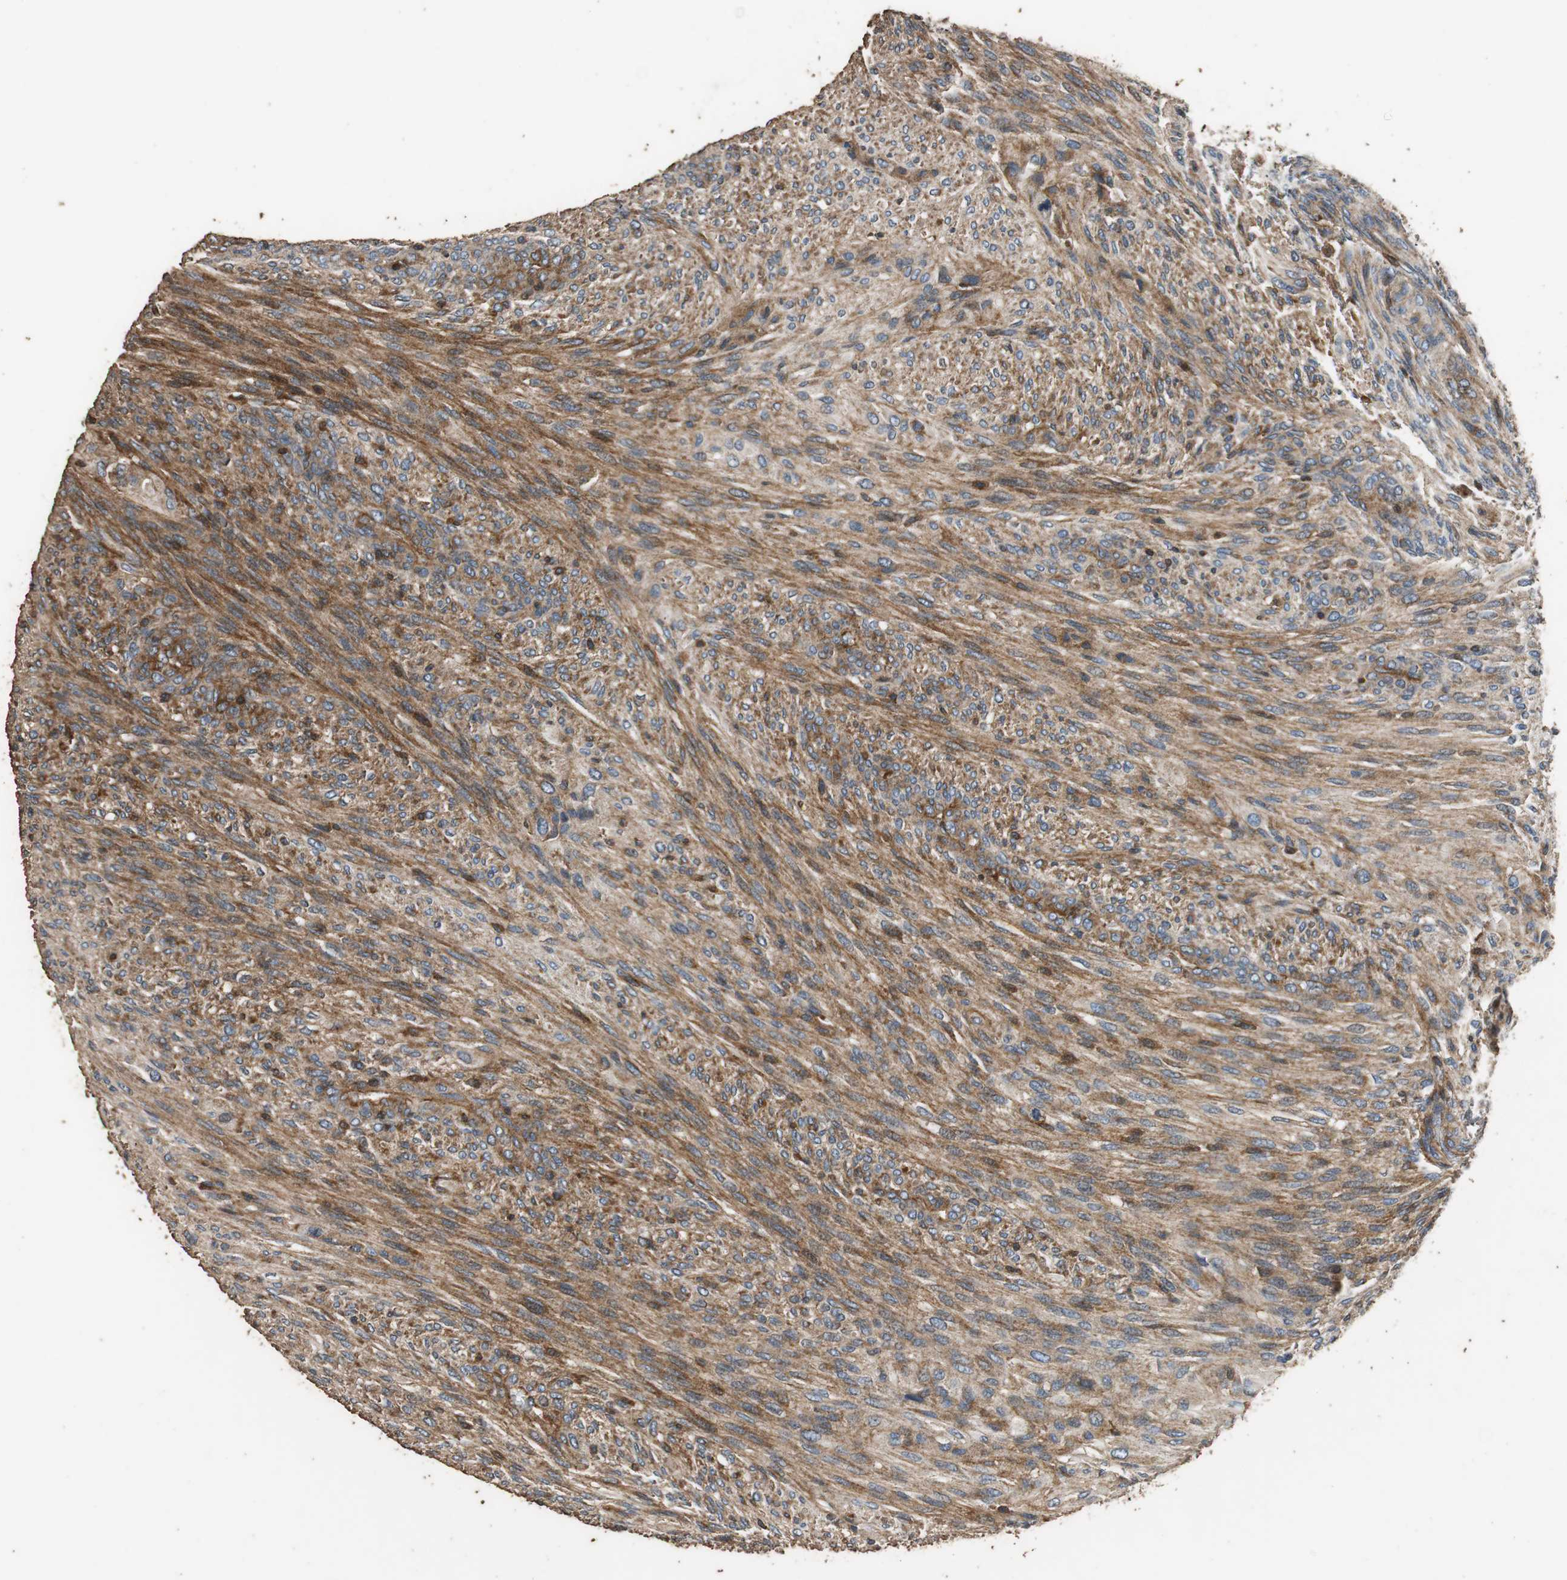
{"staining": {"intensity": "moderate", "quantity": ">75%", "location": "cytoplasmic/membranous"}, "tissue": "glioma", "cell_type": "Tumor cells", "image_type": "cancer", "snomed": [{"axis": "morphology", "description": "Glioma, malignant, High grade"}, {"axis": "topography", "description": "Cerebral cortex"}], "caption": "Tumor cells display medium levels of moderate cytoplasmic/membranous staining in approximately >75% of cells in glioma. (Stains: DAB in brown, nuclei in blue, Microscopy: brightfield microscopy at high magnification).", "gene": "PRKRA", "patient": {"sex": "female", "age": 55}}